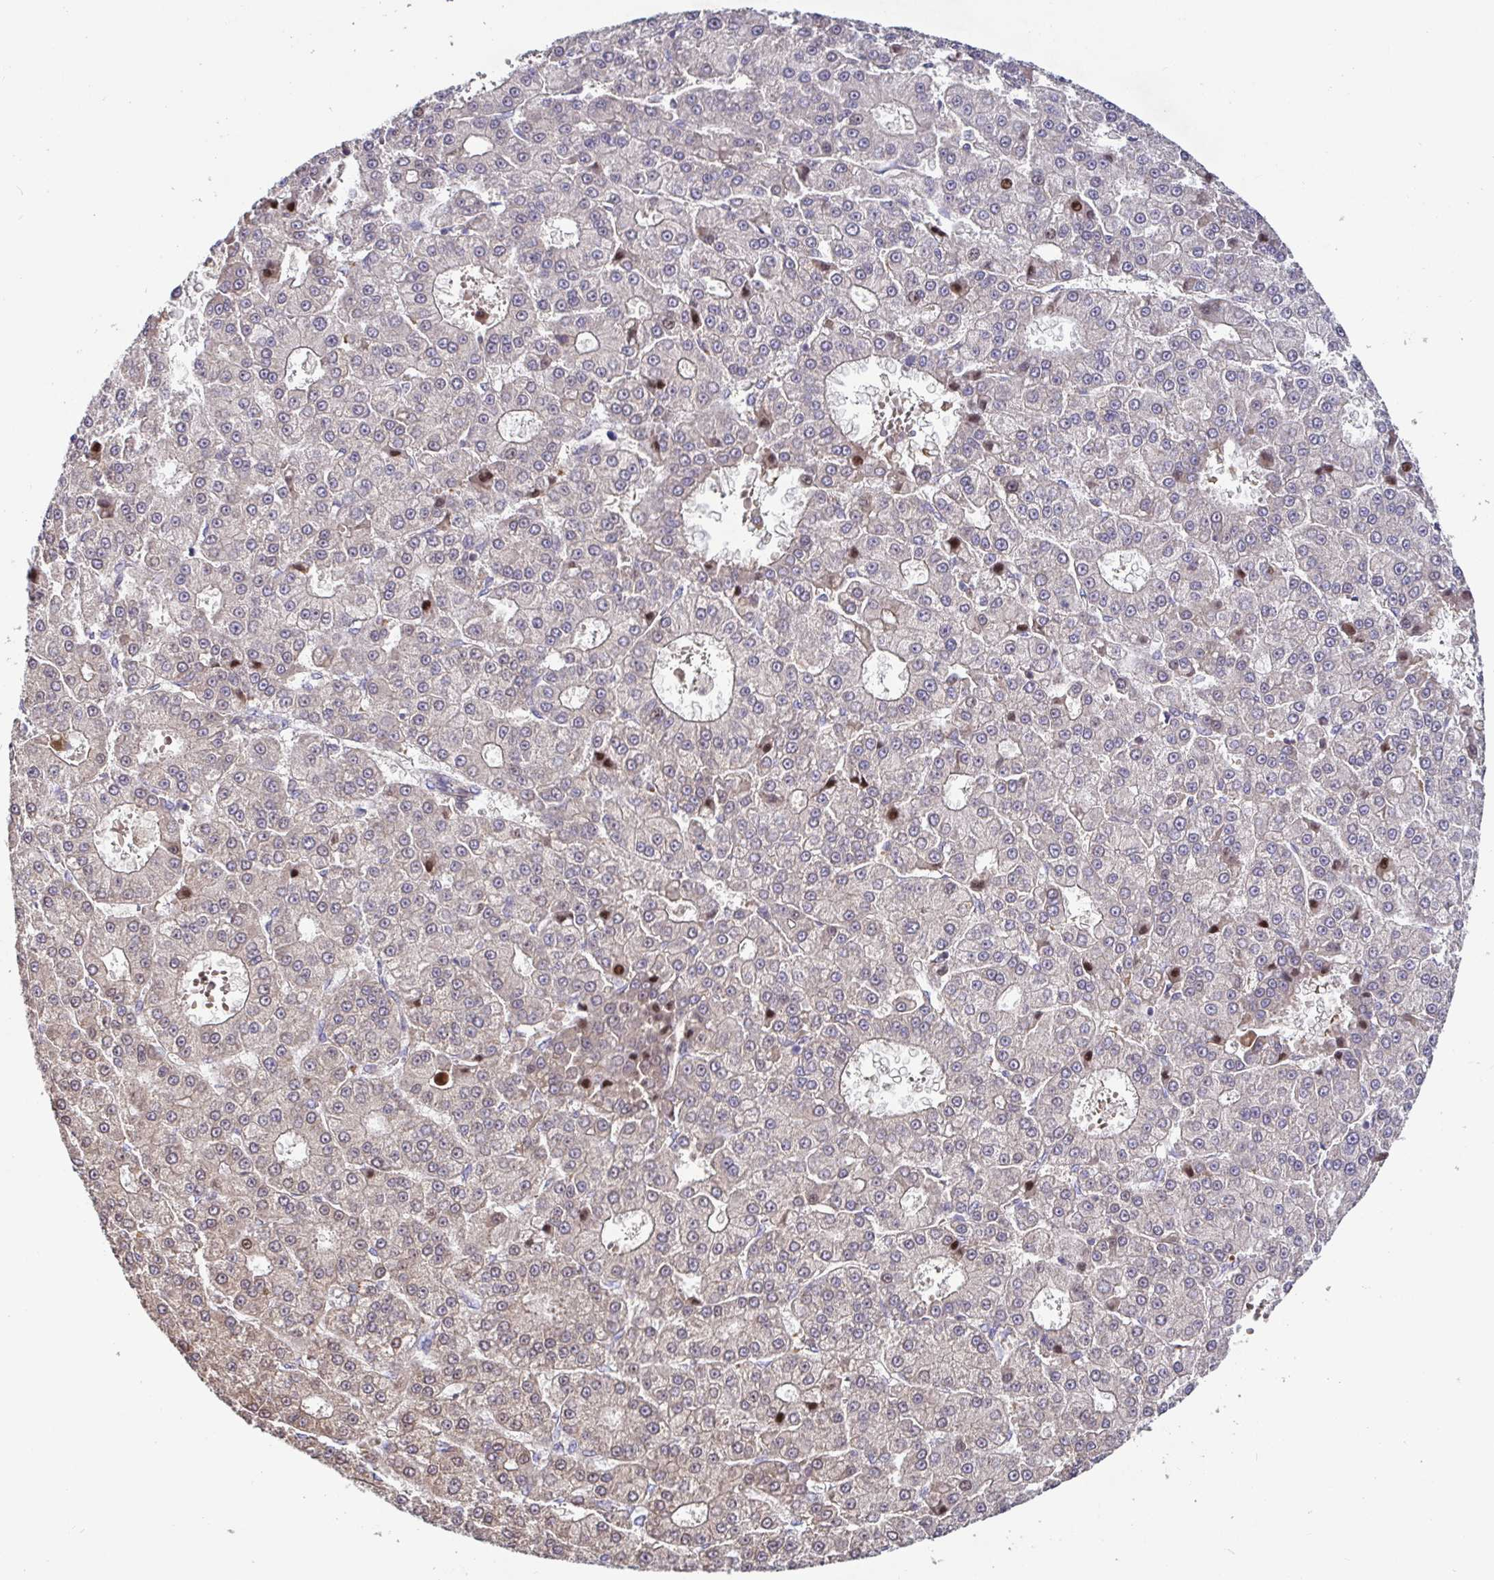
{"staining": {"intensity": "negative", "quantity": "none", "location": "none"}, "tissue": "liver cancer", "cell_type": "Tumor cells", "image_type": "cancer", "snomed": [{"axis": "morphology", "description": "Carcinoma, Hepatocellular, NOS"}, {"axis": "topography", "description": "Liver"}], "caption": "IHC of liver cancer (hepatocellular carcinoma) displays no staining in tumor cells.", "gene": "ELP1", "patient": {"sex": "male", "age": 70}}